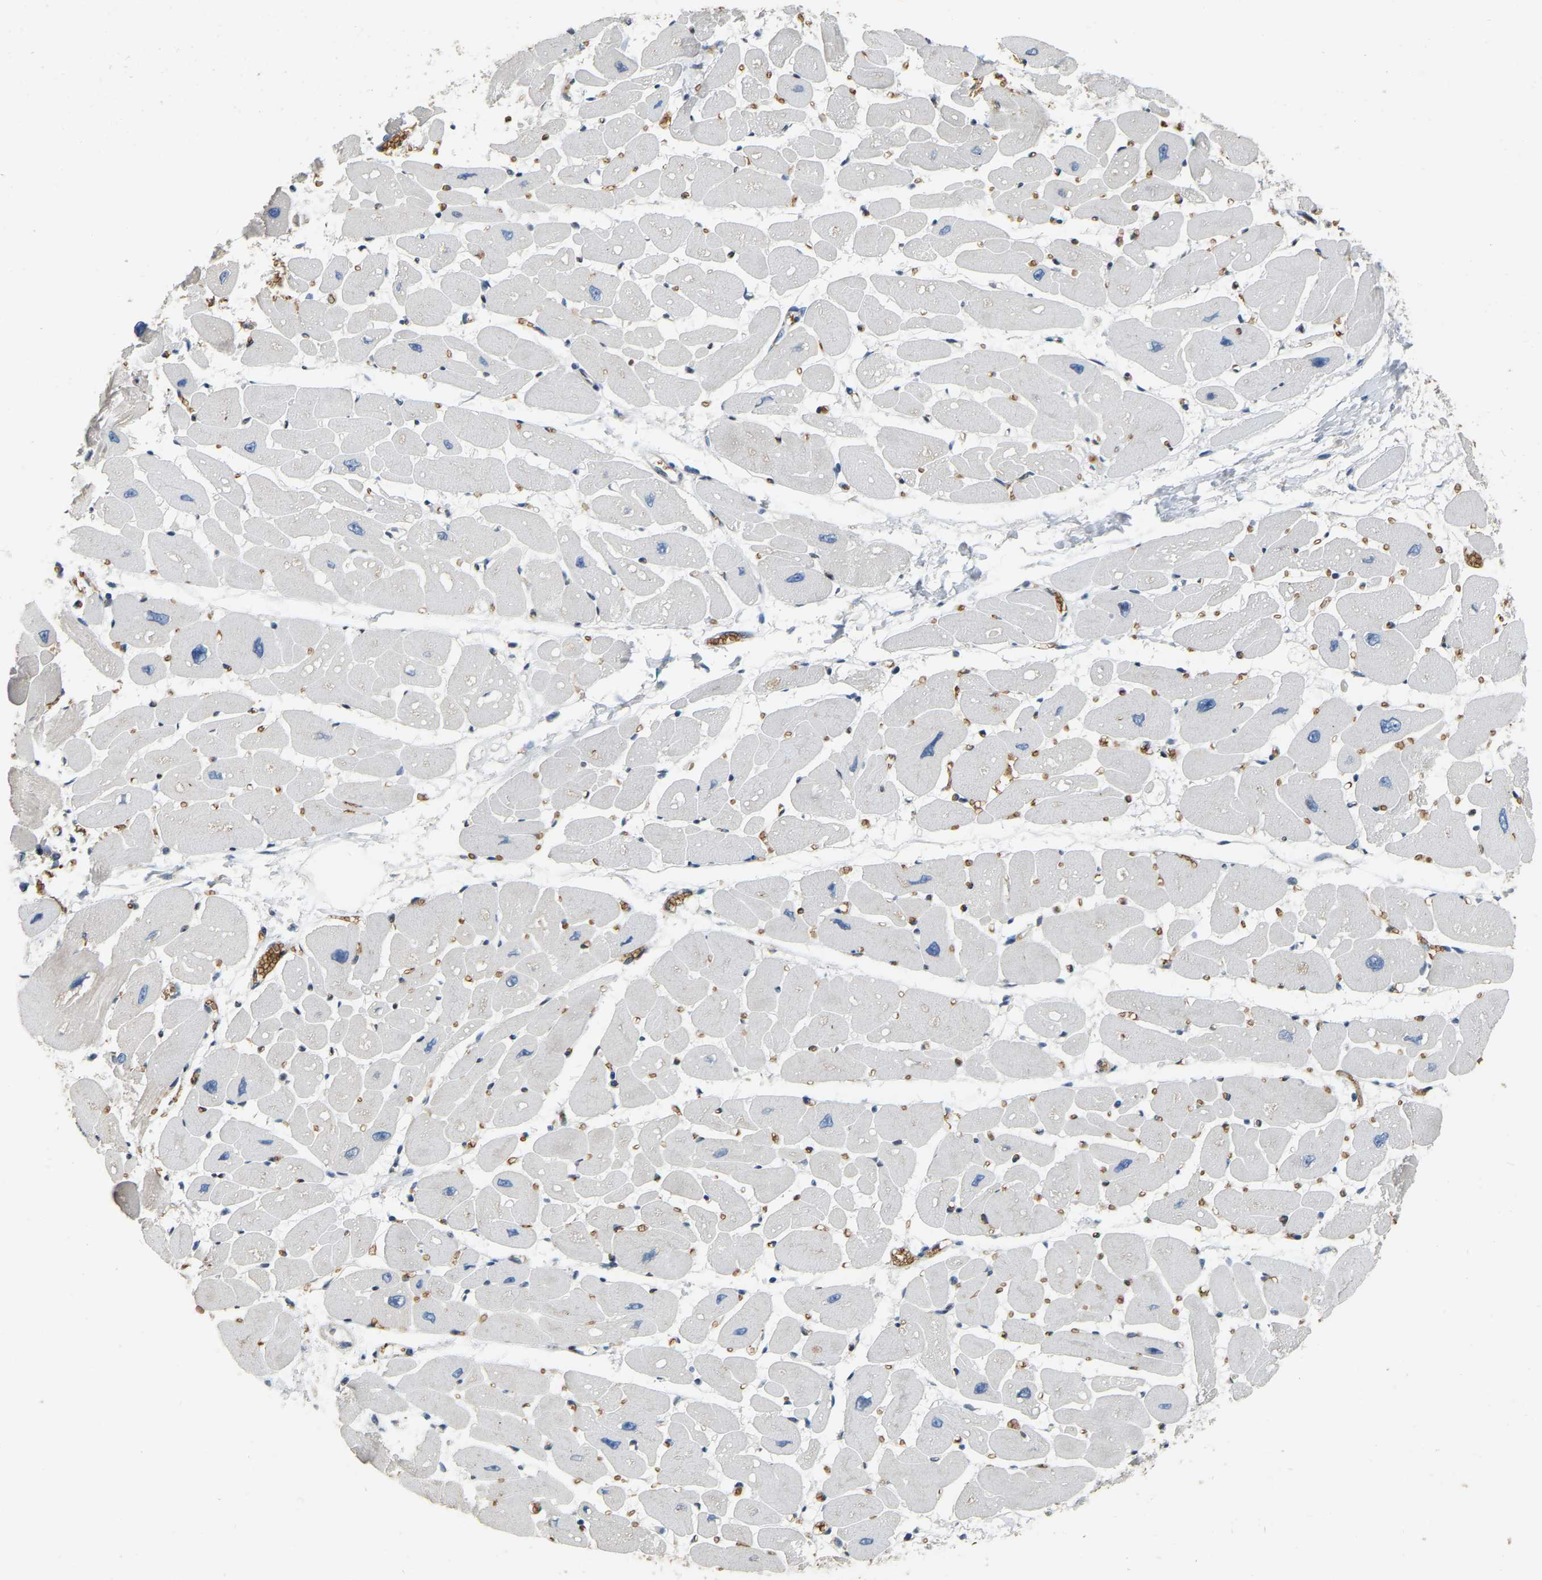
{"staining": {"intensity": "negative", "quantity": "none", "location": "none"}, "tissue": "heart muscle", "cell_type": "Cardiomyocytes", "image_type": "normal", "snomed": [{"axis": "morphology", "description": "Normal tissue, NOS"}, {"axis": "topography", "description": "Heart"}], "caption": "Heart muscle stained for a protein using immunohistochemistry demonstrates no positivity cardiomyocytes.", "gene": "CFAP298", "patient": {"sex": "female", "age": 54}}